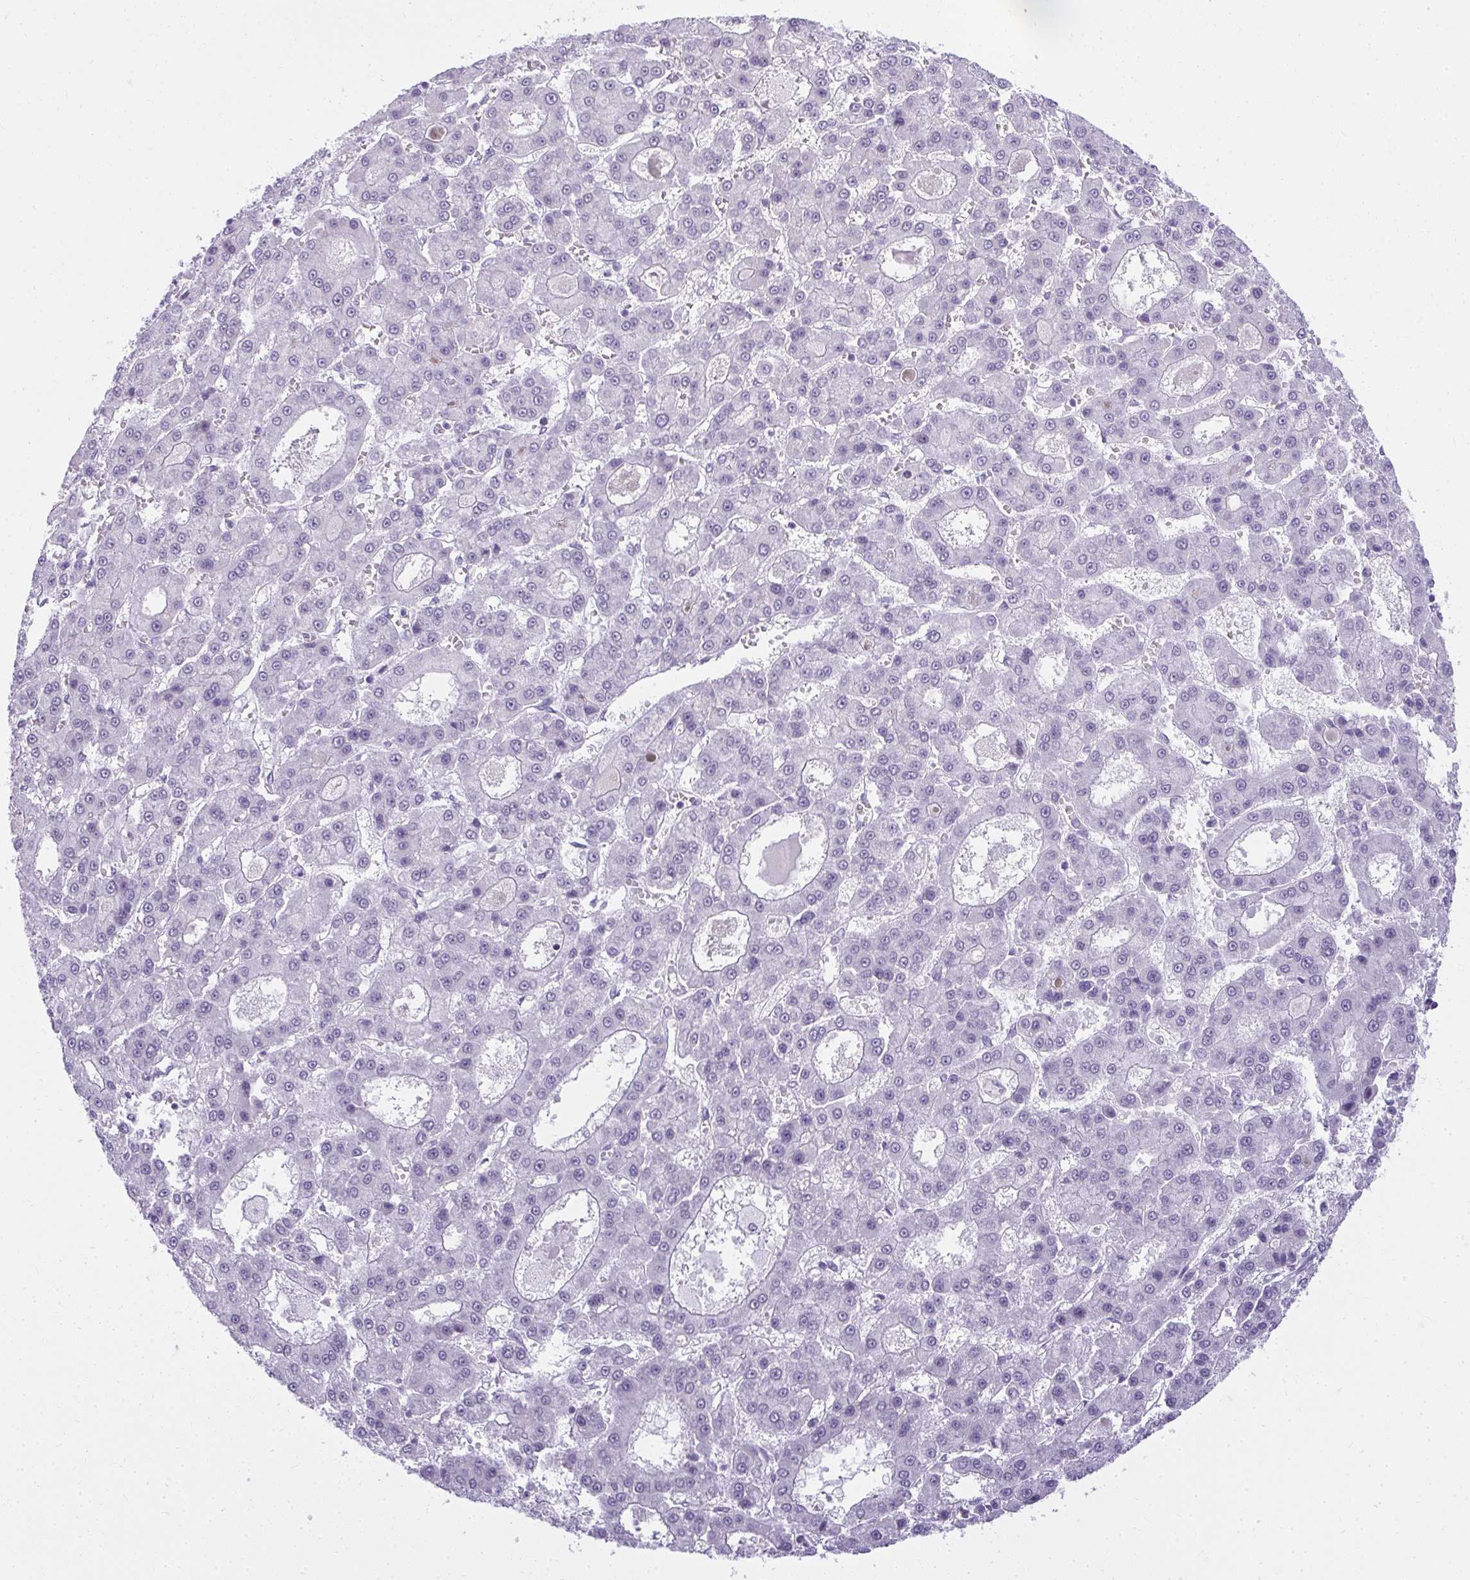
{"staining": {"intensity": "negative", "quantity": "none", "location": "none"}, "tissue": "liver cancer", "cell_type": "Tumor cells", "image_type": "cancer", "snomed": [{"axis": "morphology", "description": "Carcinoma, Hepatocellular, NOS"}, {"axis": "topography", "description": "Liver"}], "caption": "DAB (3,3'-diaminobenzidine) immunohistochemical staining of human hepatocellular carcinoma (liver) reveals no significant staining in tumor cells.", "gene": "PLA2G1B", "patient": {"sex": "male", "age": 70}}